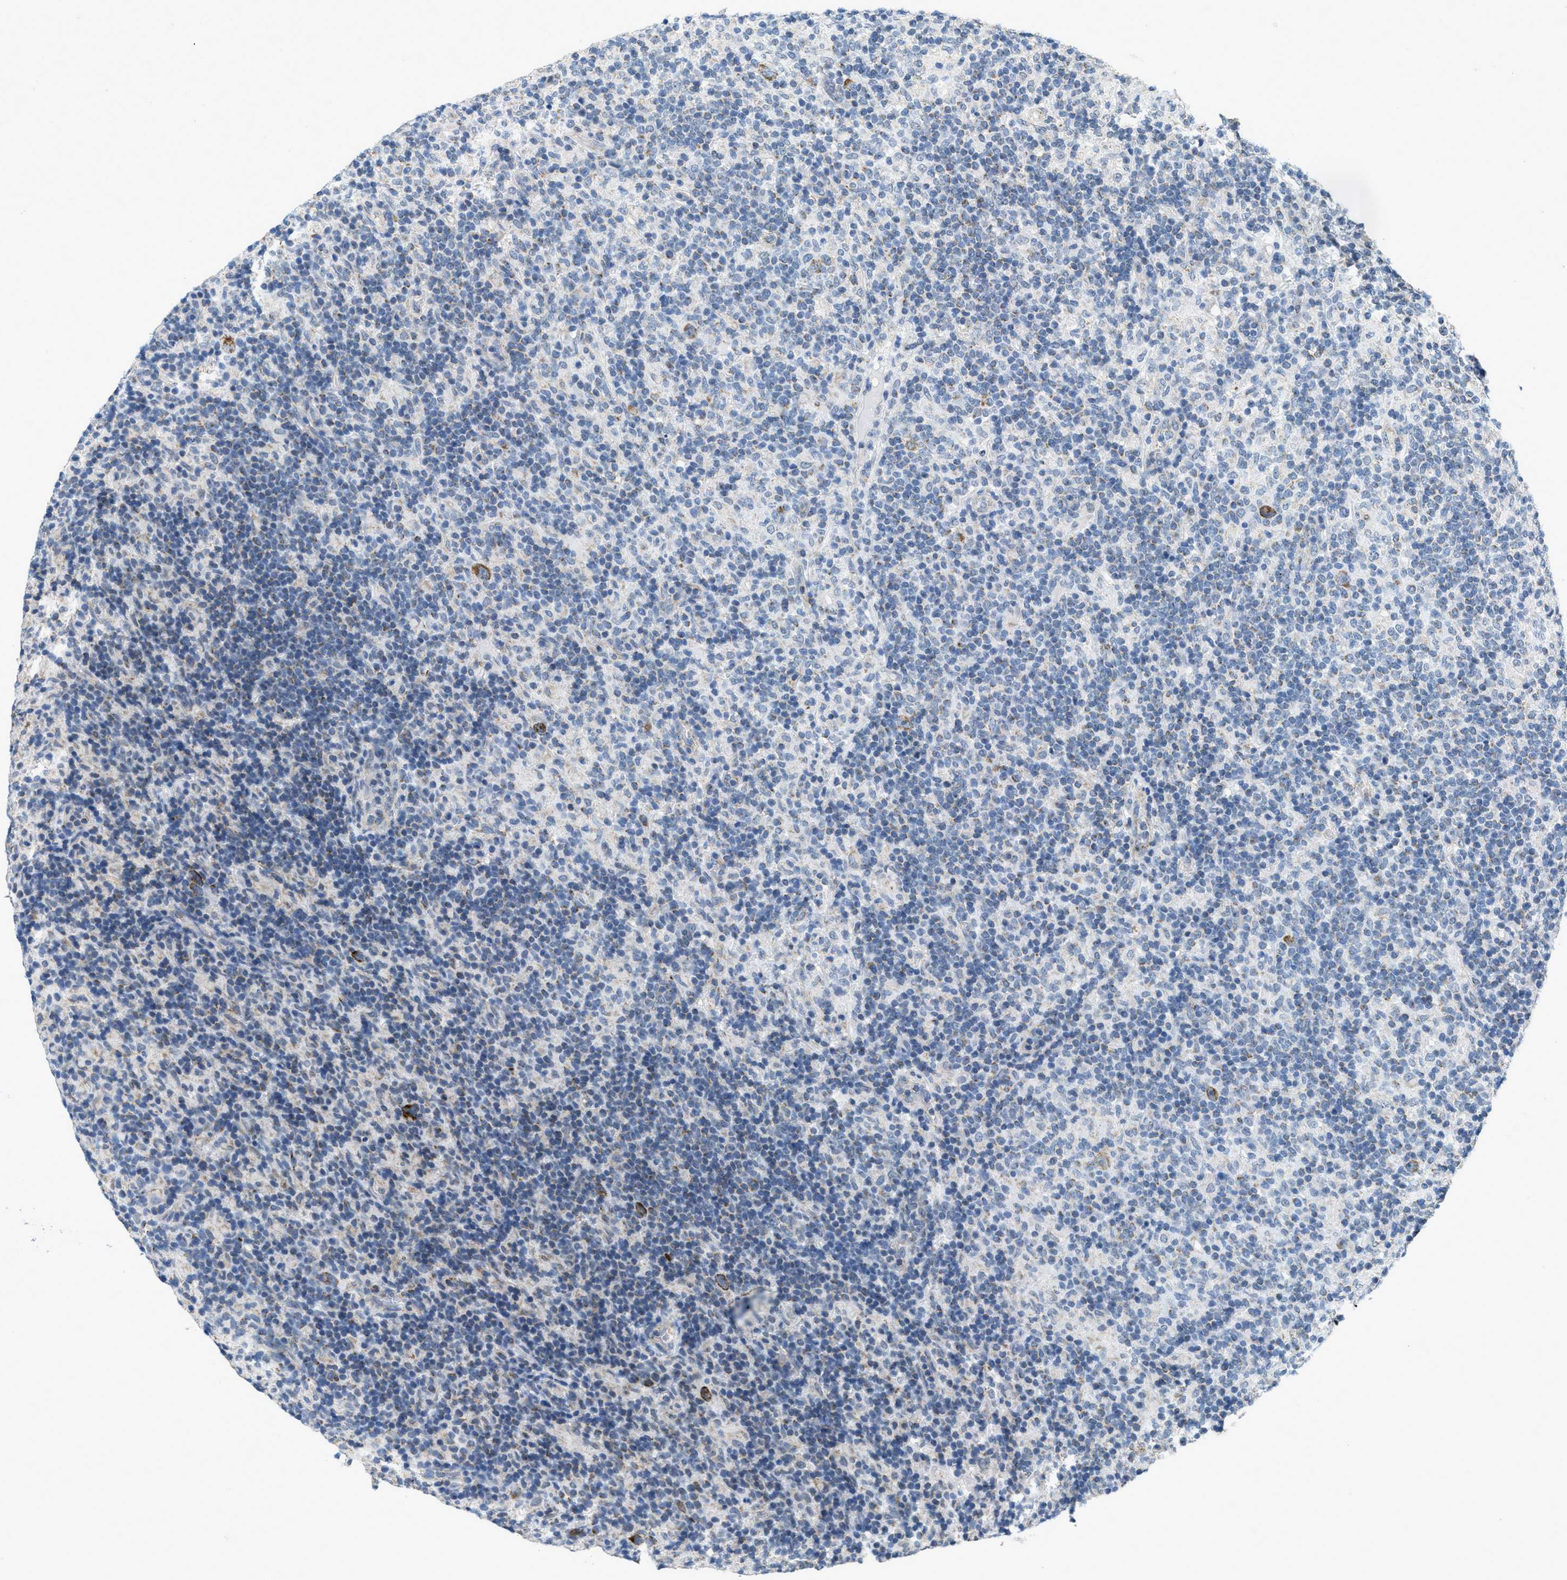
{"staining": {"intensity": "moderate", "quantity": ">75%", "location": "cytoplasmic/membranous"}, "tissue": "lymphoma", "cell_type": "Tumor cells", "image_type": "cancer", "snomed": [{"axis": "morphology", "description": "Hodgkin's disease, NOS"}, {"axis": "topography", "description": "Lymph node"}], "caption": "The histopathology image exhibits staining of lymphoma, revealing moderate cytoplasmic/membranous protein expression (brown color) within tumor cells. (IHC, brightfield microscopy, high magnification).", "gene": "TOMM70", "patient": {"sex": "male", "age": 70}}